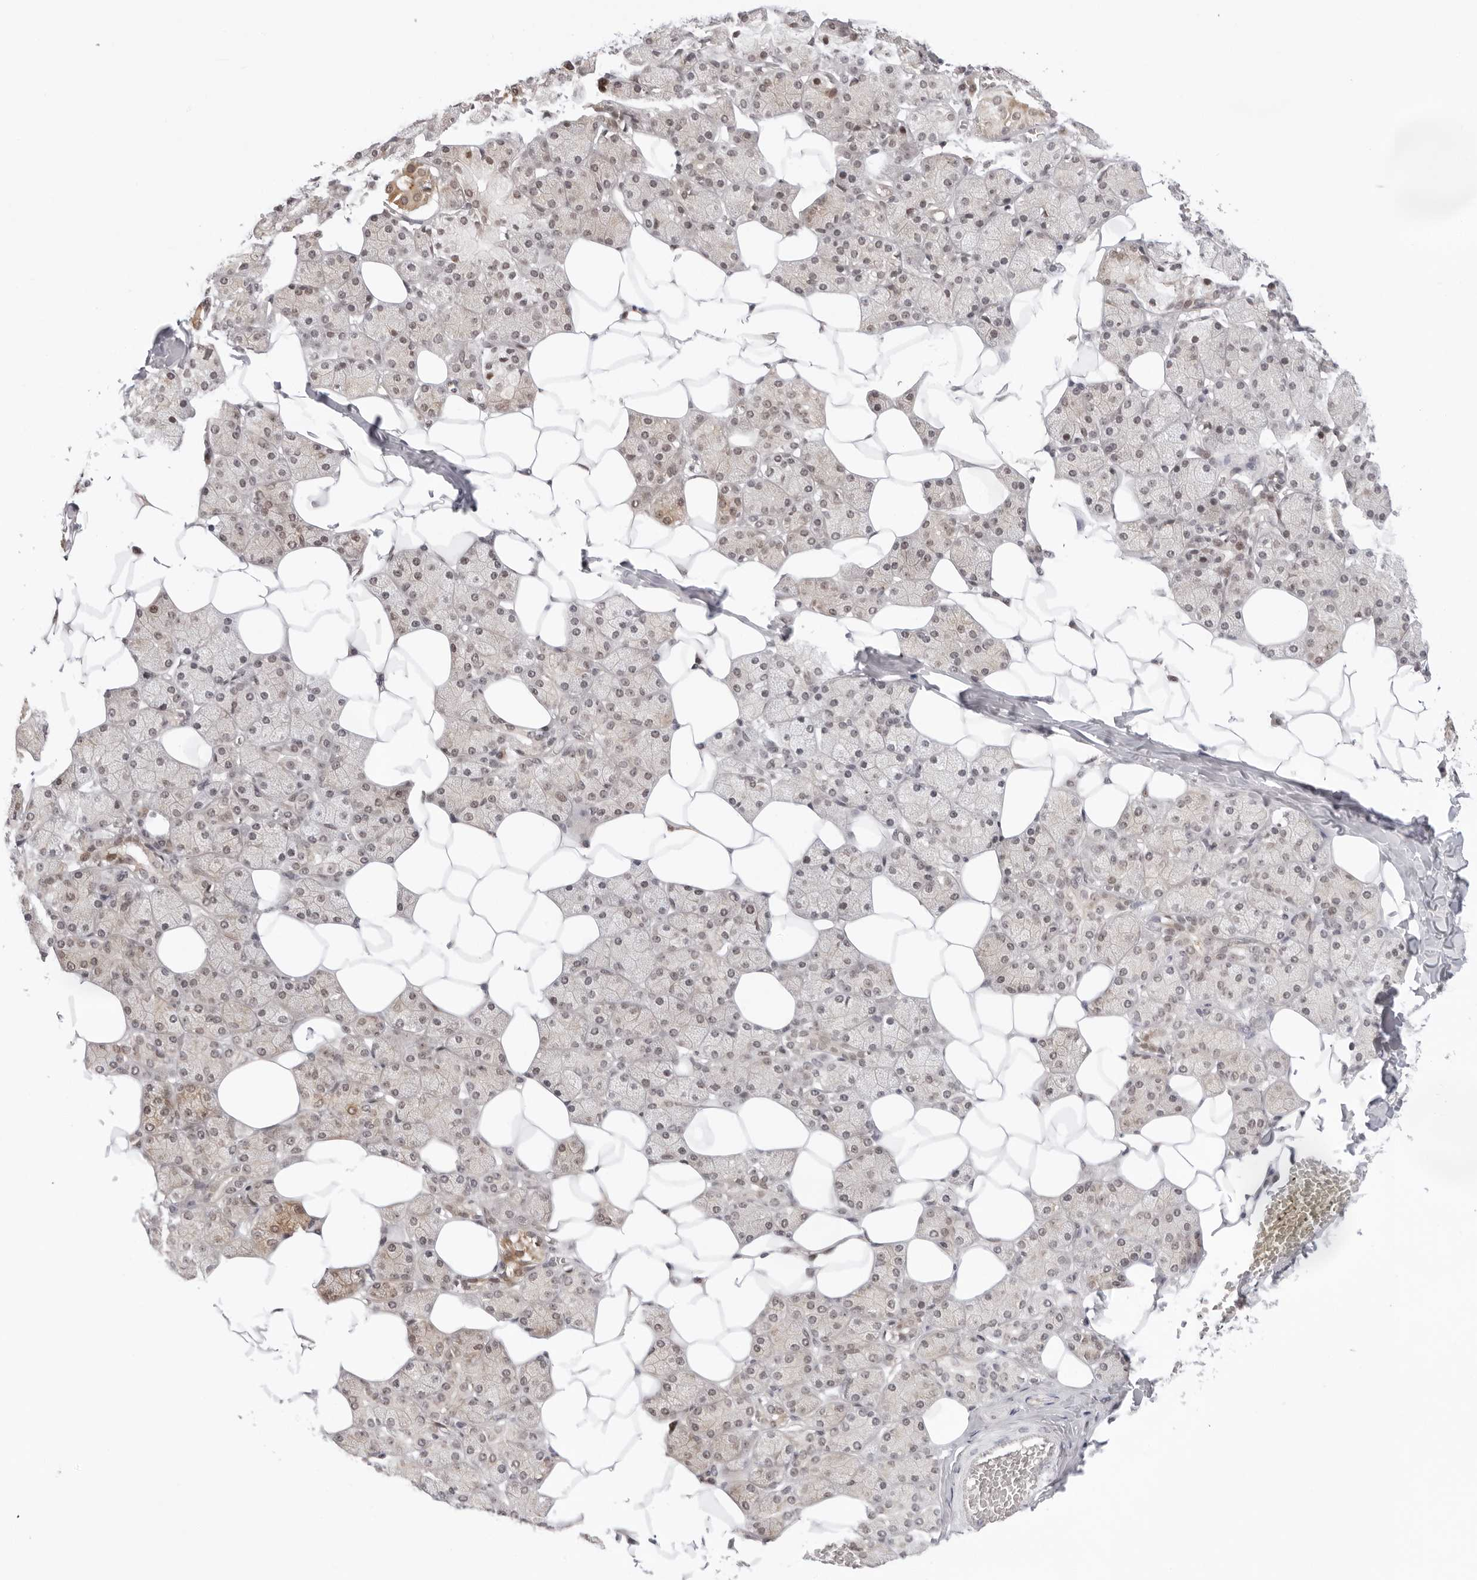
{"staining": {"intensity": "weak", "quantity": "25%-75%", "location": "nuclear"}, "tissue": "salivary gland", "cell_type": "Glandular cells", "image_type": "normal", "snomed": [{"axis": "morphology", "description": "Normal tissue, NOS"}, {"axis": "topography", "description": "Salivary gland"}], "caption": "Protein staining of benign salivary gland demonstrates weak nuclear expression in about 25%-75% of glandular cells. (DAB IHC with brightfield microscopy, high magnification).", "gene": "ITGB3BP", "patient": {"sex": "female", "age": 33}}